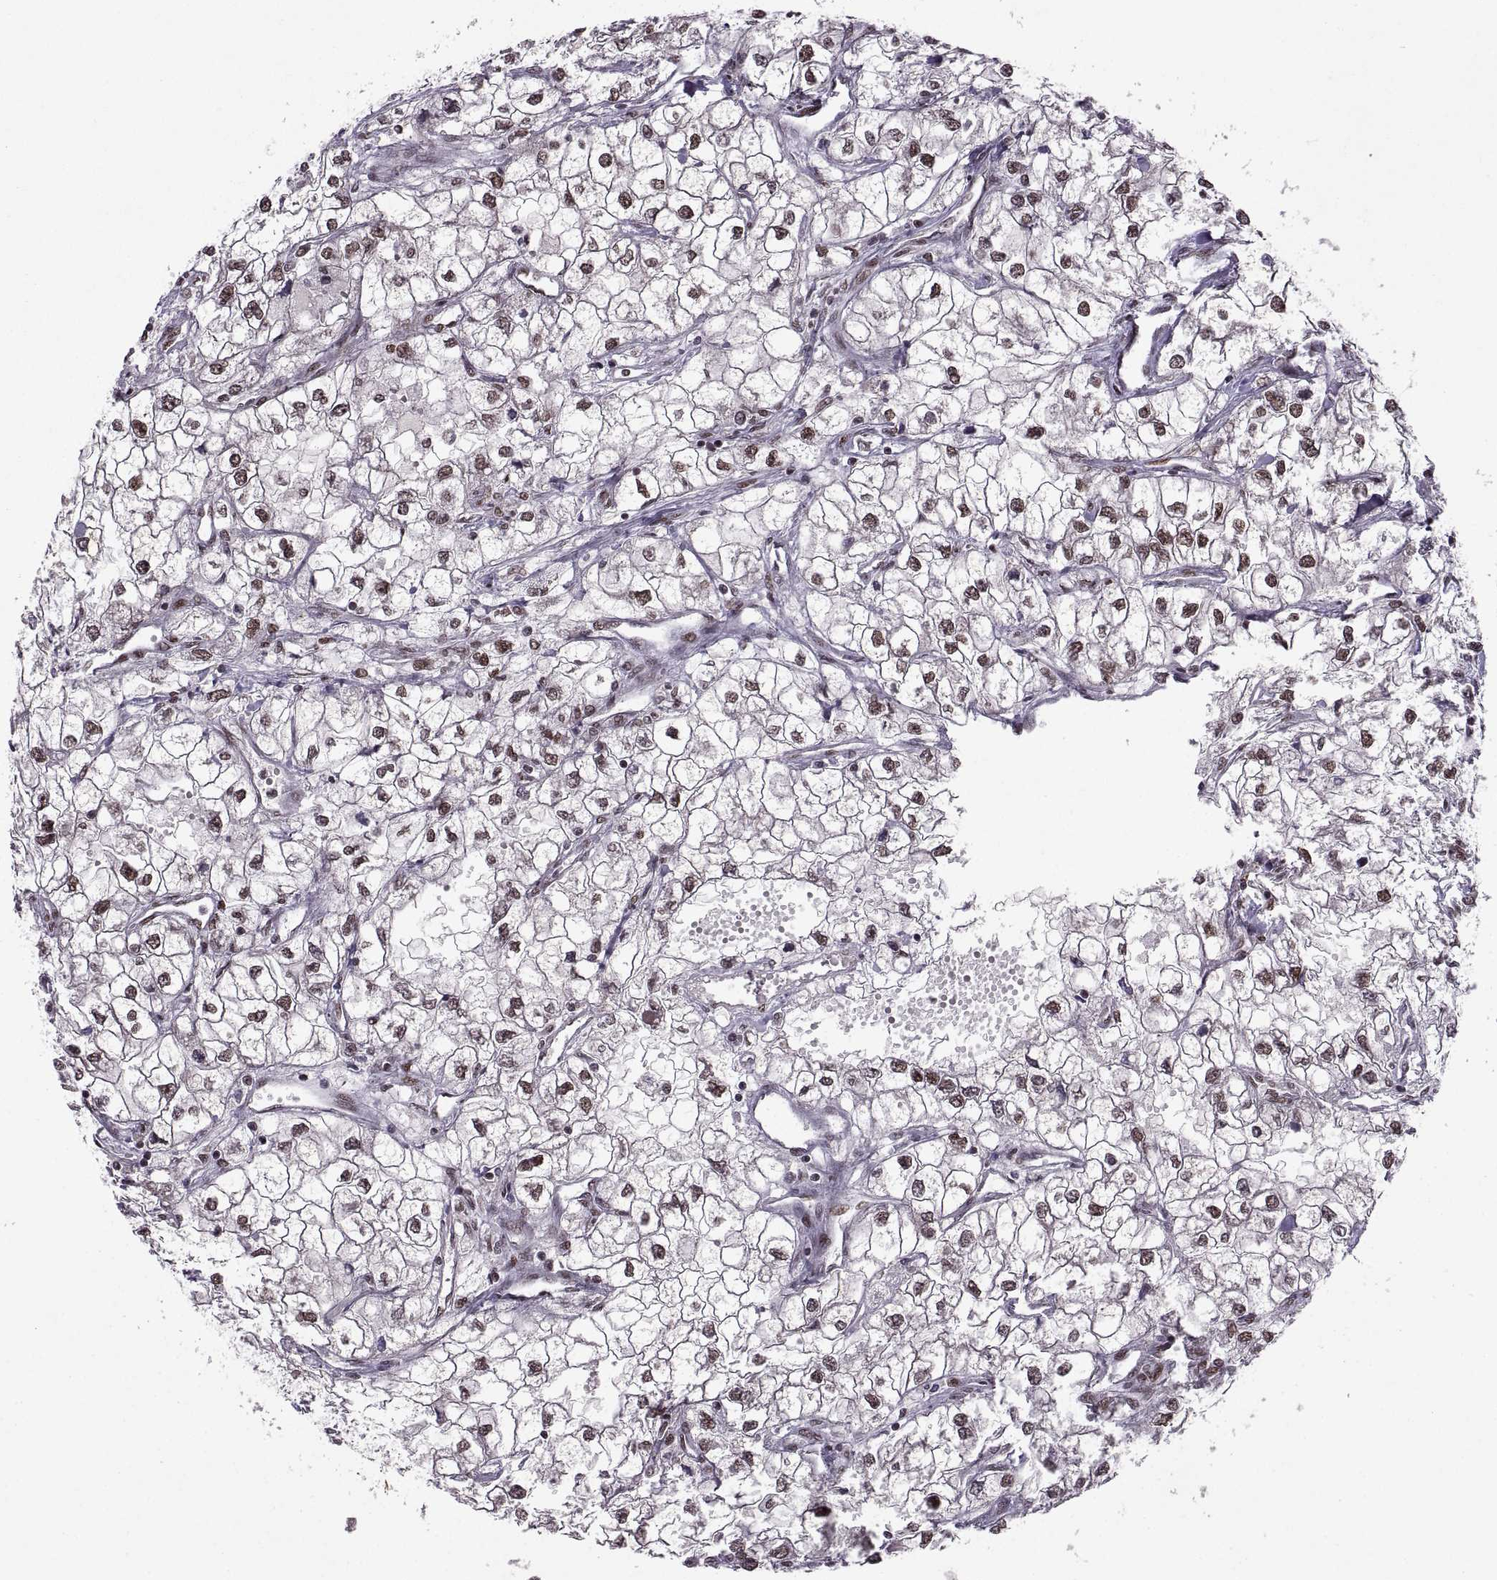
{"staining": {"intensity": "moderate", "quantity": "25%-75%", "location": "nuclear"}, "tissue": "renal cancer", "cell_type": "Tumor cells", "image_type": "cancer", "snomed": [{"axis": "morphology", "description": "Adenocarcinoma, NOS"}, {"axis": "topography", "description": "Kidney"}], "caption": "Brown immunohistochemical staining in adenocarcinoma (renal) reveals moderate nuclear expression in about 25%-75% of tumor cells.", "gene": "MT1E", "patient": {"sex": "male", "age": 59}}